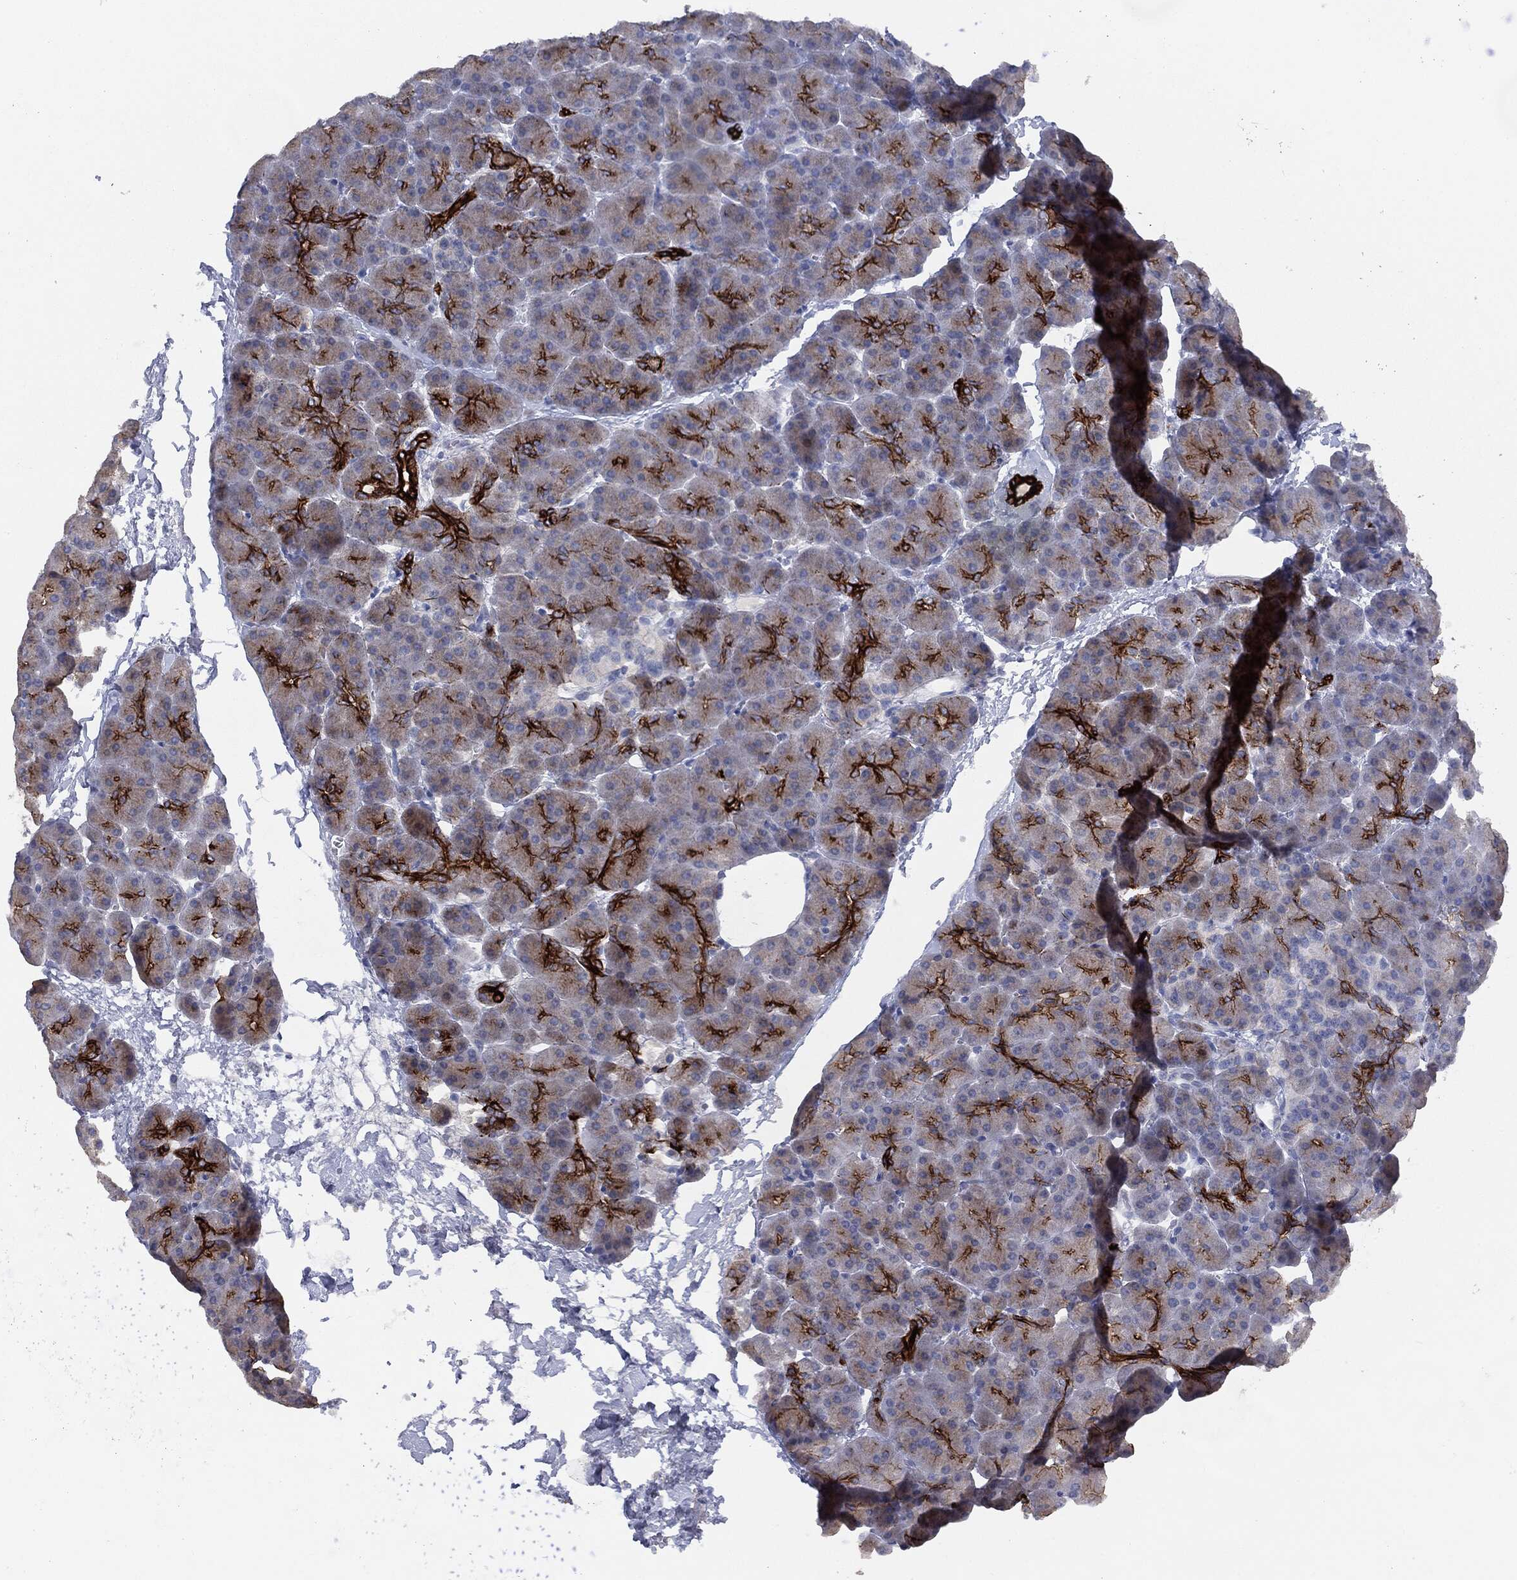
{"staining": {"intensity": "strong", "quantity": "25%-75%", "location": "cytoplasmic/membranous"}, "tissue": "pancreas", "cell_type": "Exocrine glandular cells", "image_type": "normal", "snomed": [{"axis": "morphology", "description": "Normal tissue, NOS"}, {"axis": "topography", "description": "Pancreas"}], "caption": "Immunohistochemical staining of benign human pancreas exhibits 25%-75% levels of strong cytoplasmic/membranous protein positivity in about 25%-75% of exocrine glandular cells. The staining is performed using DAB brown chromogen to label protein expression. The nuclei are counter-stained blue using hematoxylin.", "gene": "MUC1", "patient": {"sex": "female", "age": 44}}